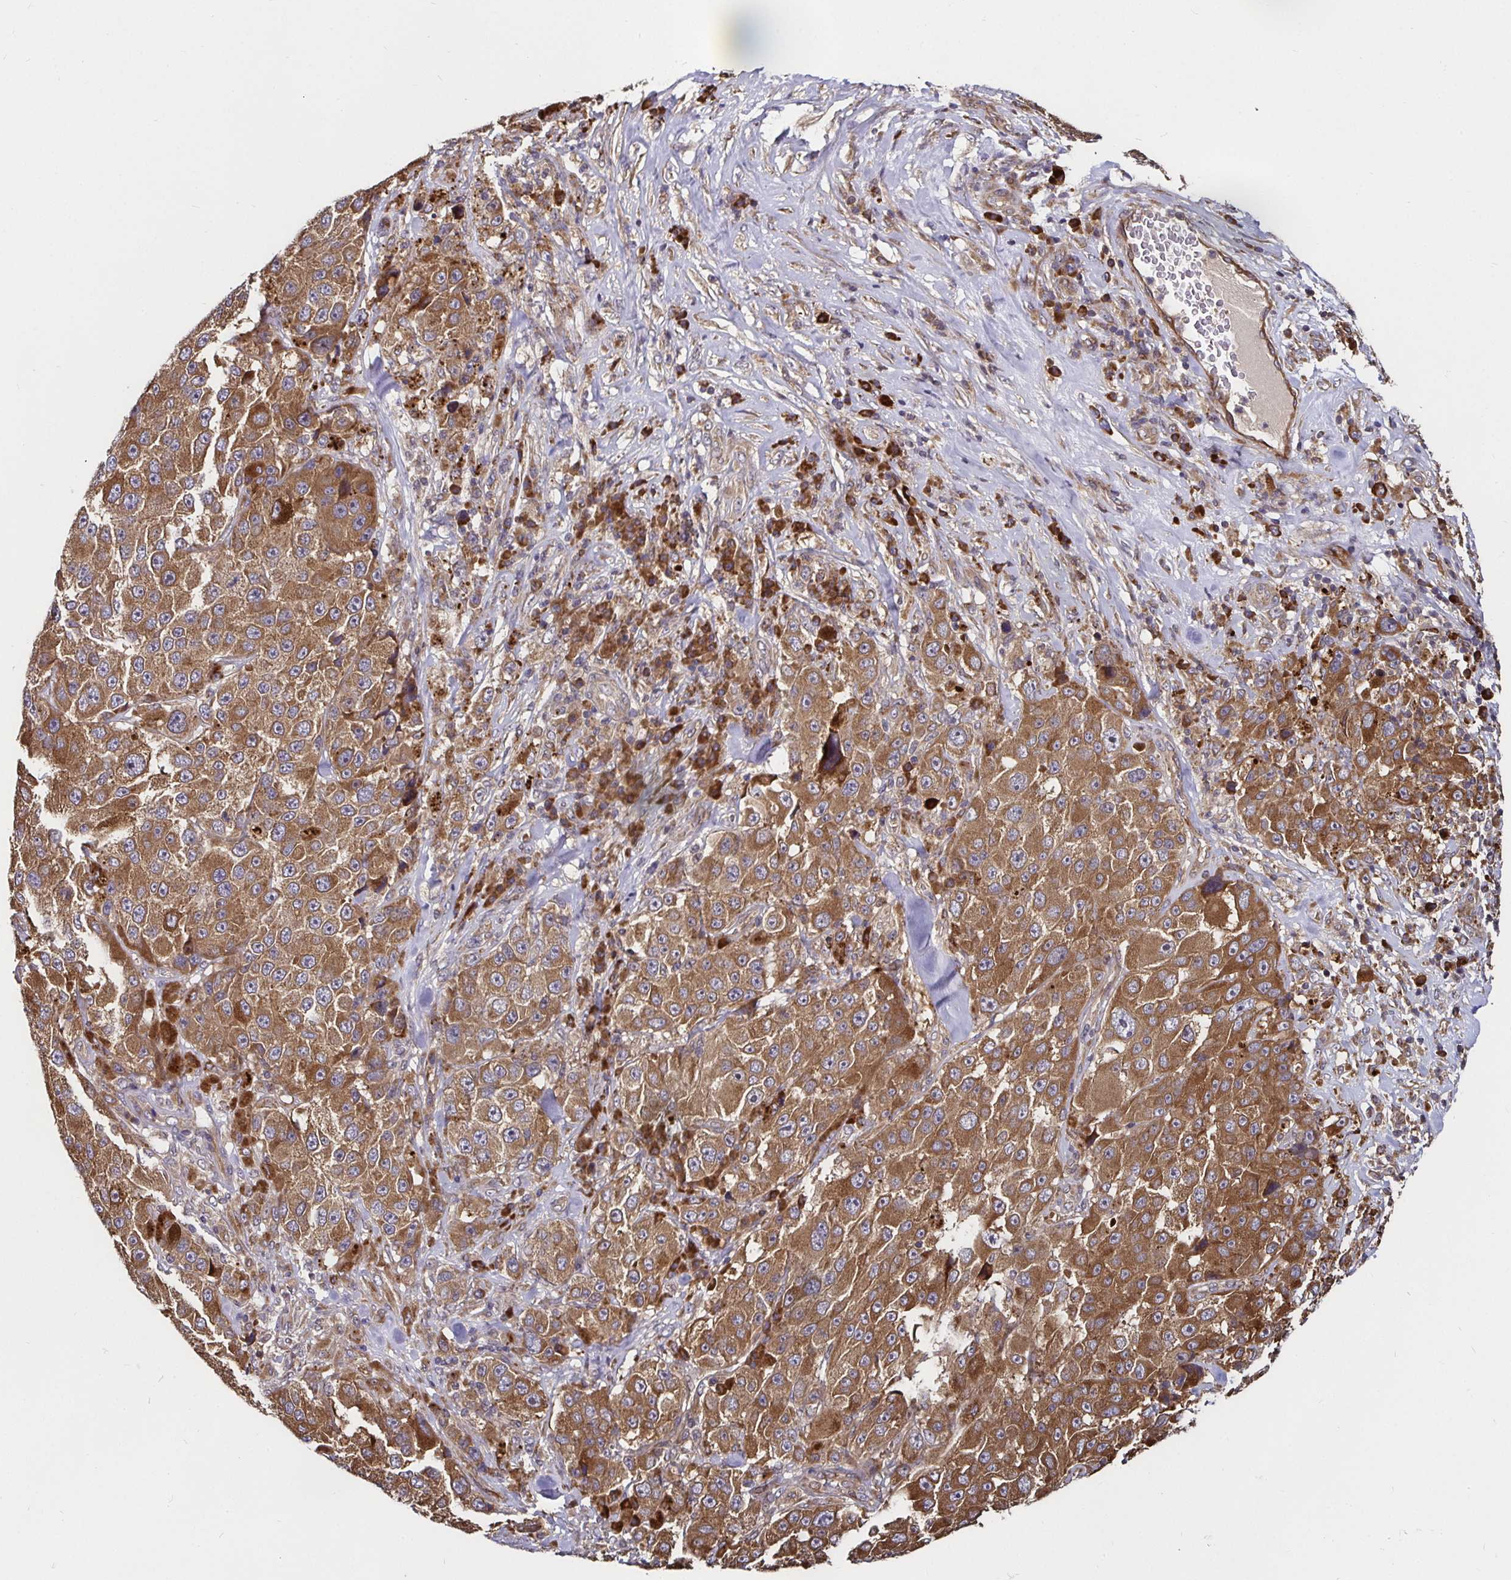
{"staining": {"intensity": "moderate", "quantity": ">75%", "location": "cytoplasmic/membranous"}, "tissue": "melanoma", "cell_type": "Tumor cells", "image_type": "cancer", "snomed": [{"axis": "morphology", "description": "Malignant melanoma, Metastatic site"}, {"axis": "topography", "description": "Lymph node"}], "caption": "Immunohistochemical staining of malignant melanoma (metastatic site) exhibits medium levels of moderate cytoplasmic/membranous positivity in approximately >75% of tumor cells.", "gene": "MLST8", "patient": {"sex": "male", "age": 62}}